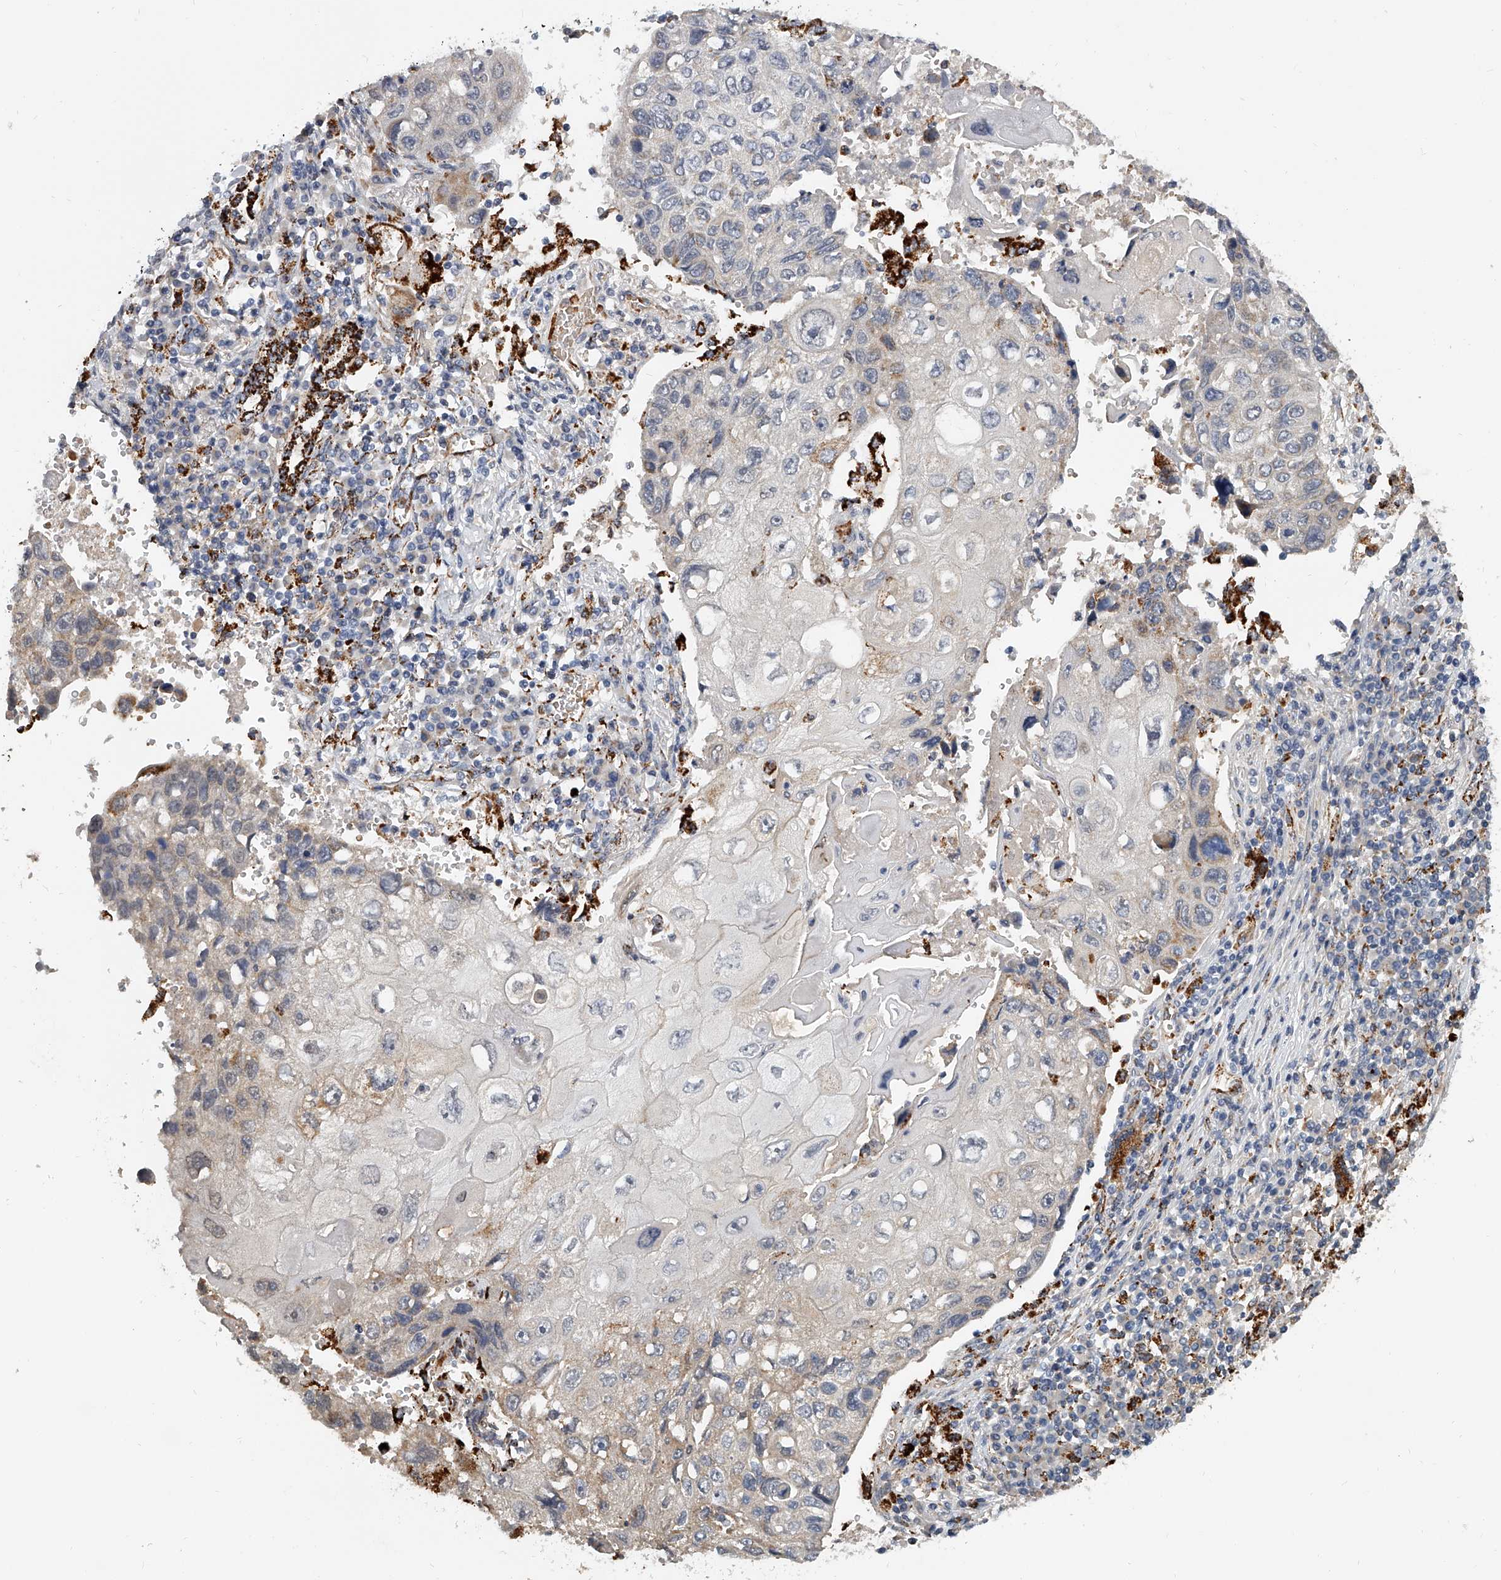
{"staining": {"intensity": "strong", "quantity": "<25%", "location": "cytoplasmic/membranous"}, "tissue": "lung cancer", "cell_type": "Tumor cells", "image_type": "cancer", "snomed": [{"axis": "morphology", "description": "Squamous cell carcinoma, NOS"}, {"axis": "topography", "description": "Lung"}], "caption": "Tumor cells exhibit medium levels of strong cytoplasmic/membranous expression in approximately <25% of cells in squamous cell carcinoma (lung).", "gene": "KLHL7", "patient": {"sex": "male", "age": 61}}